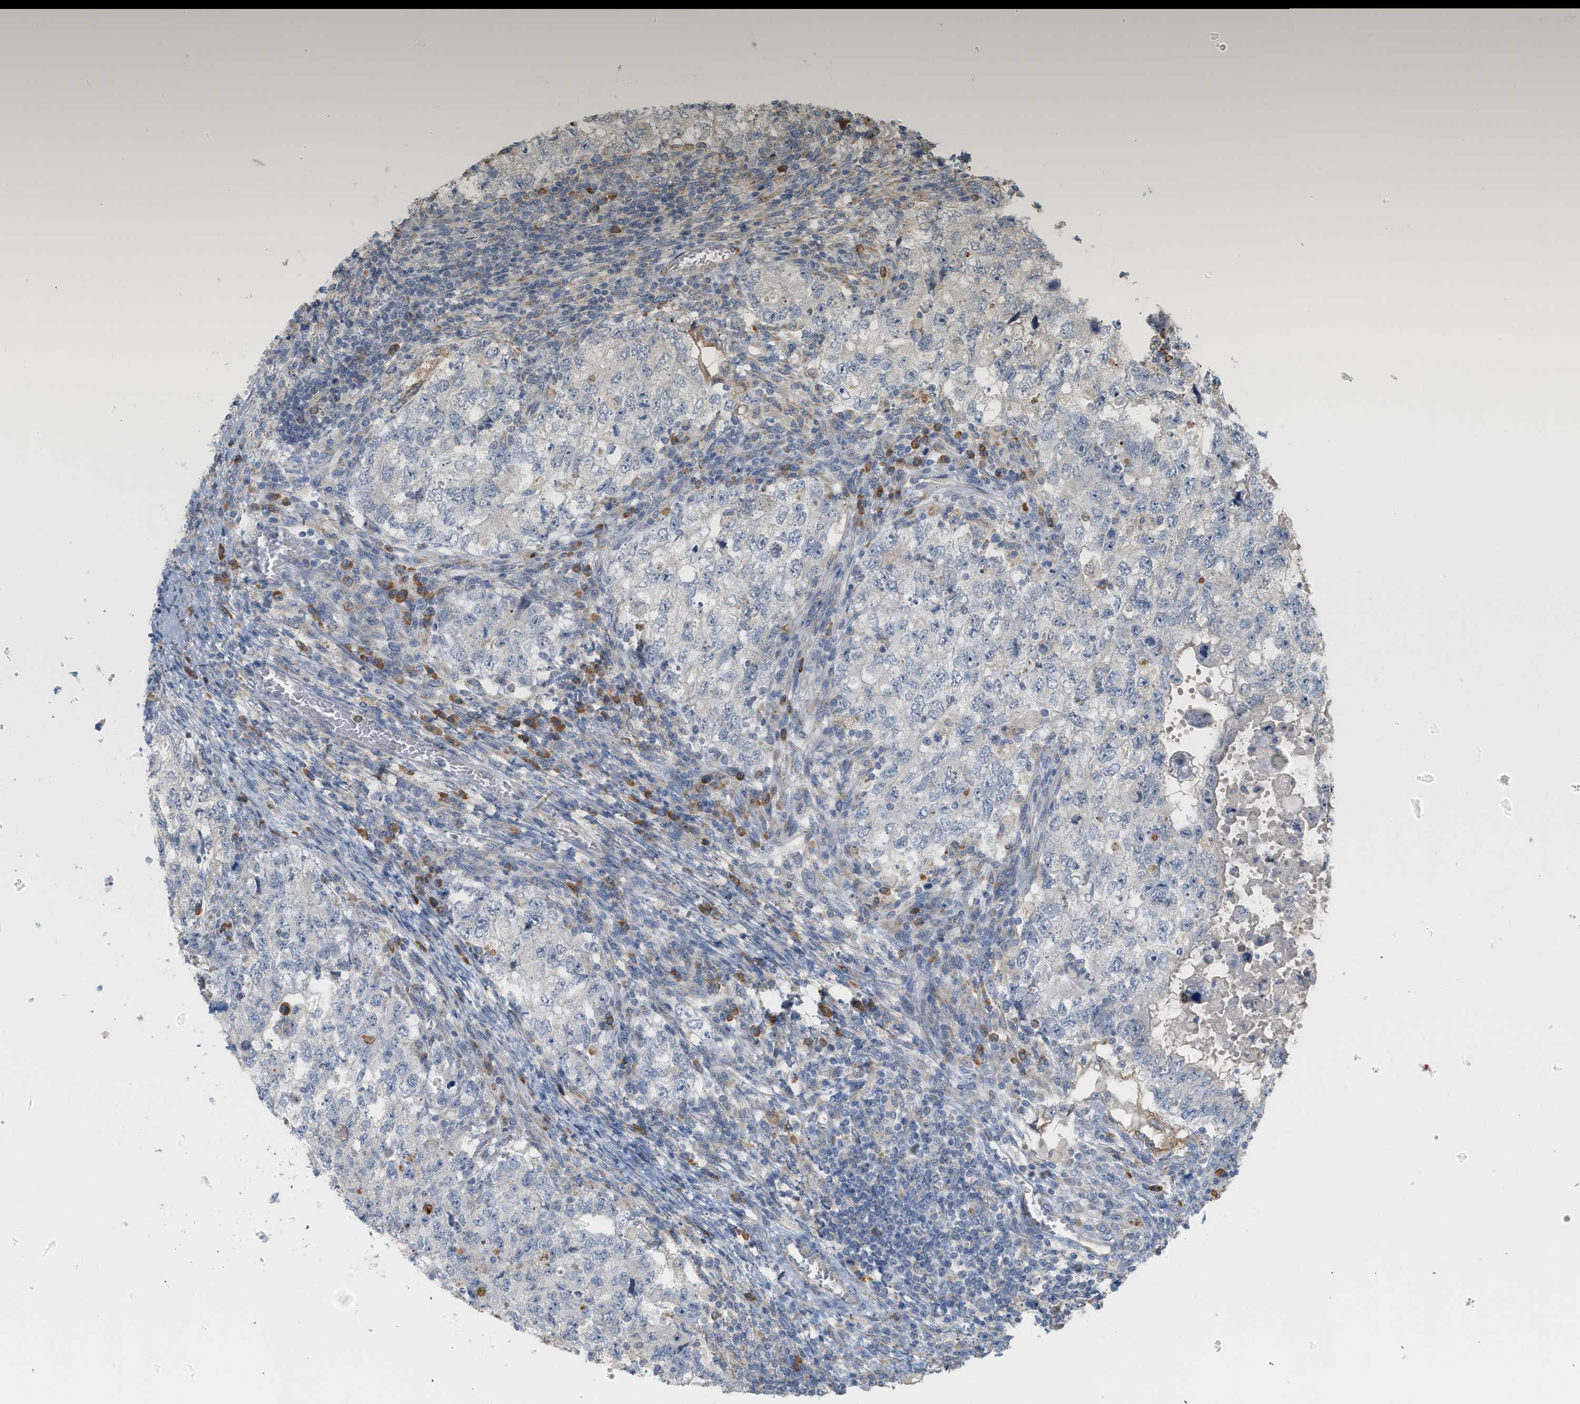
{"staining": {"intensity": "negative", "quantity": "none", "location": "none"}, "tissue": "testis cancer", "cell_type": "Tumor cells", "image_type": "cancer", "snomed": [{"axis": "morphology", "description": "Carcinoma, Embryonal, NOS"}, {"axis": "topography", "description": "Testis"}], "caption": "Immunohistochemistry (IHC) image of testis embryonal carcinoma stained for a protein (brown), which exhibits no staining in tumor cells.", "gene": "SVOP", "patient": {"sex": "male", "age": 36}}